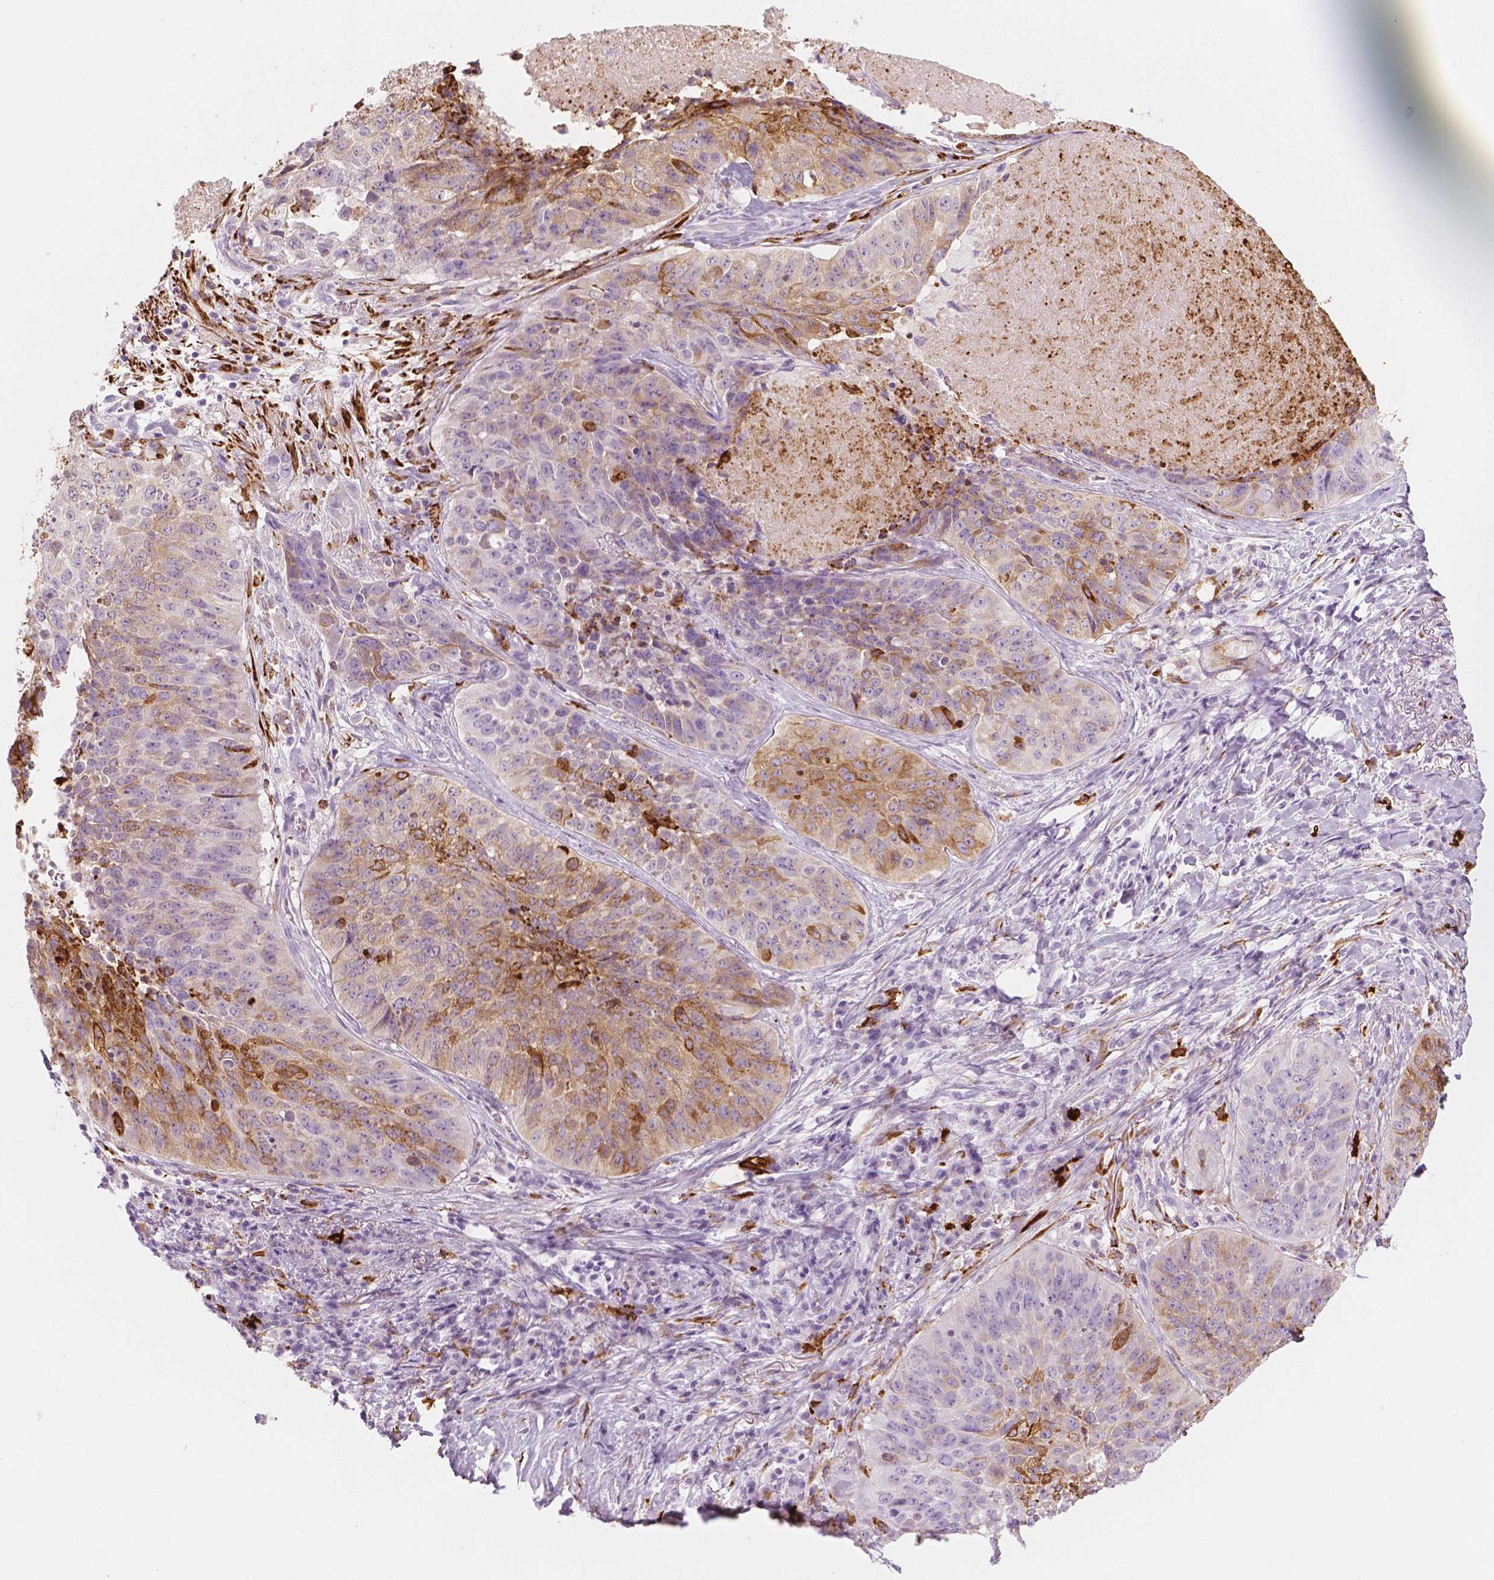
{"staining": {"intensity": "moderate", "quantity": "25%-75%", "location": "cytoplasmic/membranous"}, "tissue": "lung cancer", "cell_type": "Tumor cells", "image_type": "cancer", "snomed": [{"axis": "morphology", "description": "Normal tissue, NOS"}, {"axis": "morphology", "description": "Squamous cell carcinoma, NOS"}, {"axis": "topography", "description": "Bronchus"}, {"axis": "topography", "description": "Lung"}], "caption": "A medium amount of moderate cytoplasmic/membranous positivity is present in approximately 25%-75% of tumor cells in squamous cell carcinoma (lung) tissue.", "gene": "CES1", "patient": {"sex": "male", "age": 64}}